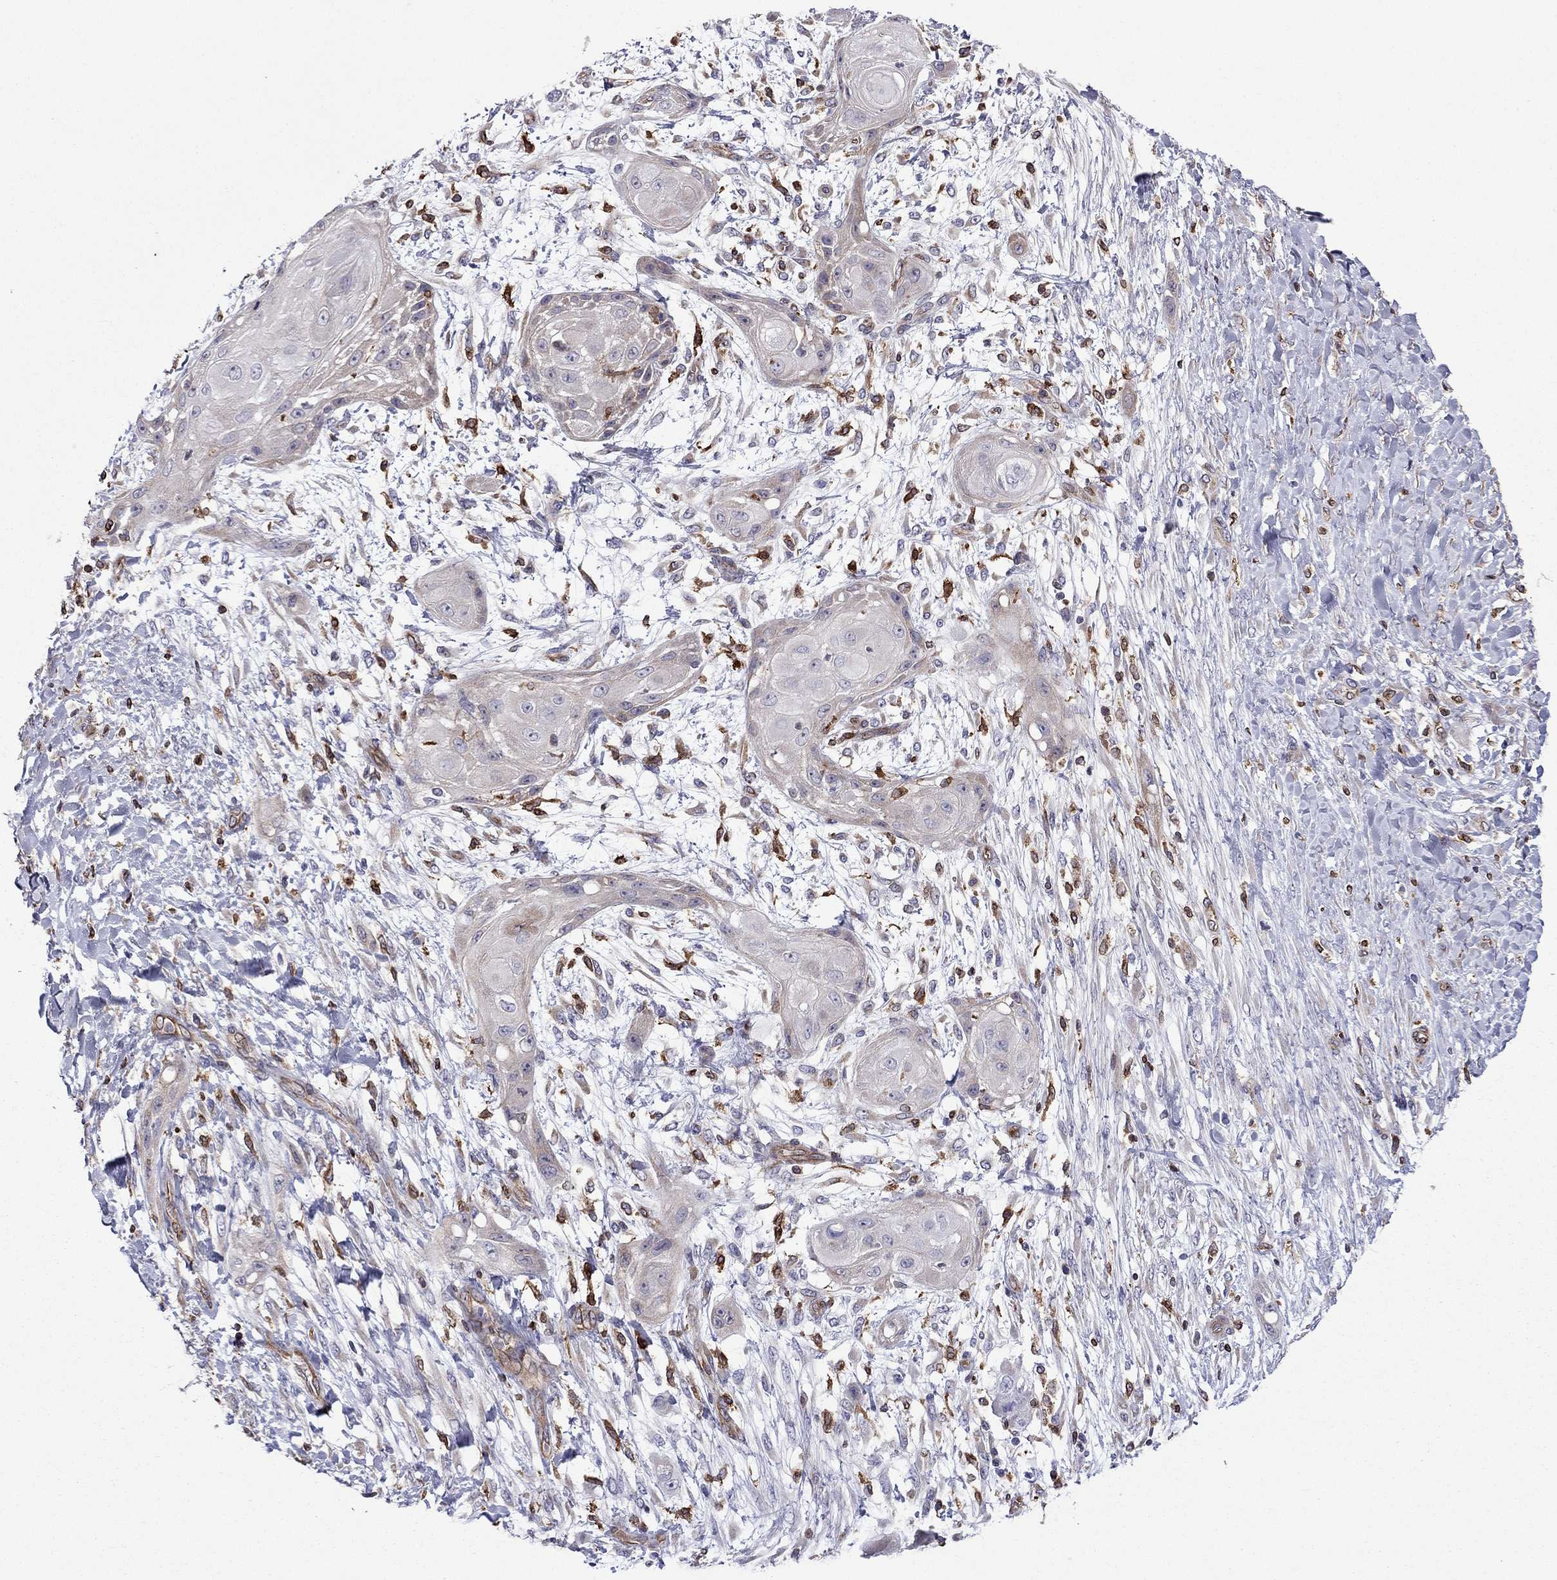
{"staining": {"intensity": "negative", "quantity": "none", "location": "none"}, "tissue": "skin cancer", "cell_type": "Tumor cells", "image_type": "cancer", "snomed": [{"axis": "morphology", "description": "Squamous cell carcinoma, NOS"}, {"axis": "topography", "description": "Skin"}], "caption": "Immunohistochemistry histopathology image of neoplastic tissue: human skin cancer stained with DAB exhibits no significant protein staining in tumor cells. (Stains: DAB (3,3'-diaminobenzidine) IHC with hematoxylin counter stain, Microscopy: brightfield microscopy at high magnification).", "gene": "GNAL", "patient": {"sex": "male", "age": 62}}